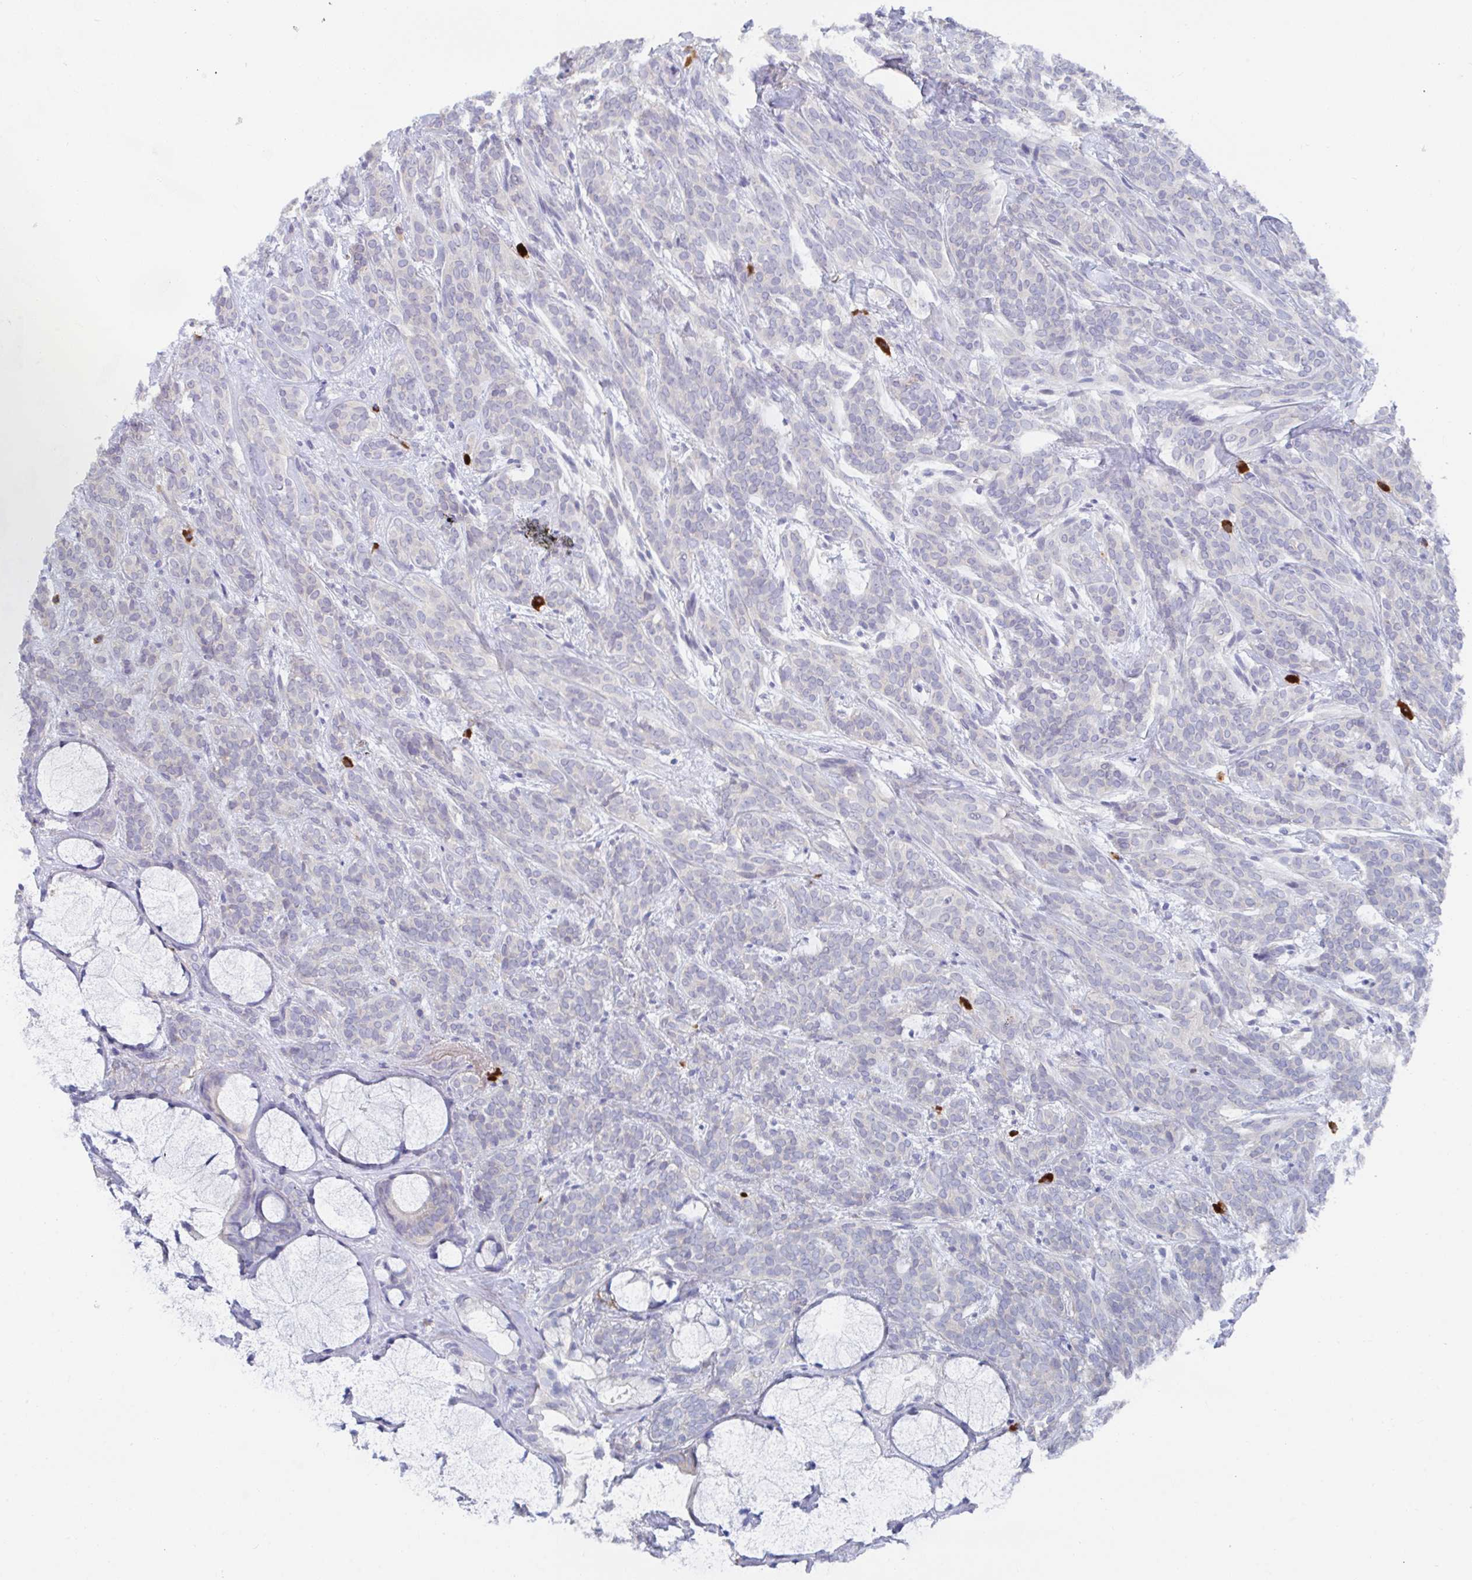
{"staining": {"intensity": "negative", "quantity": "none", "location": "none"}, "tissue": "head and neck cancer", "cell_type": "Tumor cells", "image_type": "cancer", "snomed": [{"axis": "morphology", "description": "Adenocarcinoma, NOS"}, {"axis": "topography", "description": "Head-Neck"}], "caption": "Immunohistochemistry (IHC) histopathology image of neoplastic tissue: human head and neck cancer (adenocarcinoma) stained with DAB (3,3'-diaminobenzidine) reveals no significant protein staining in tumor cells. The staining was performed using DAB to visualize the protein expression in brown, while the nuclei were stained in blue with hematoxylin (Magnification: 20x).", "gene": "KCNK5", "patient": {"sex": "female", "age": 57}}